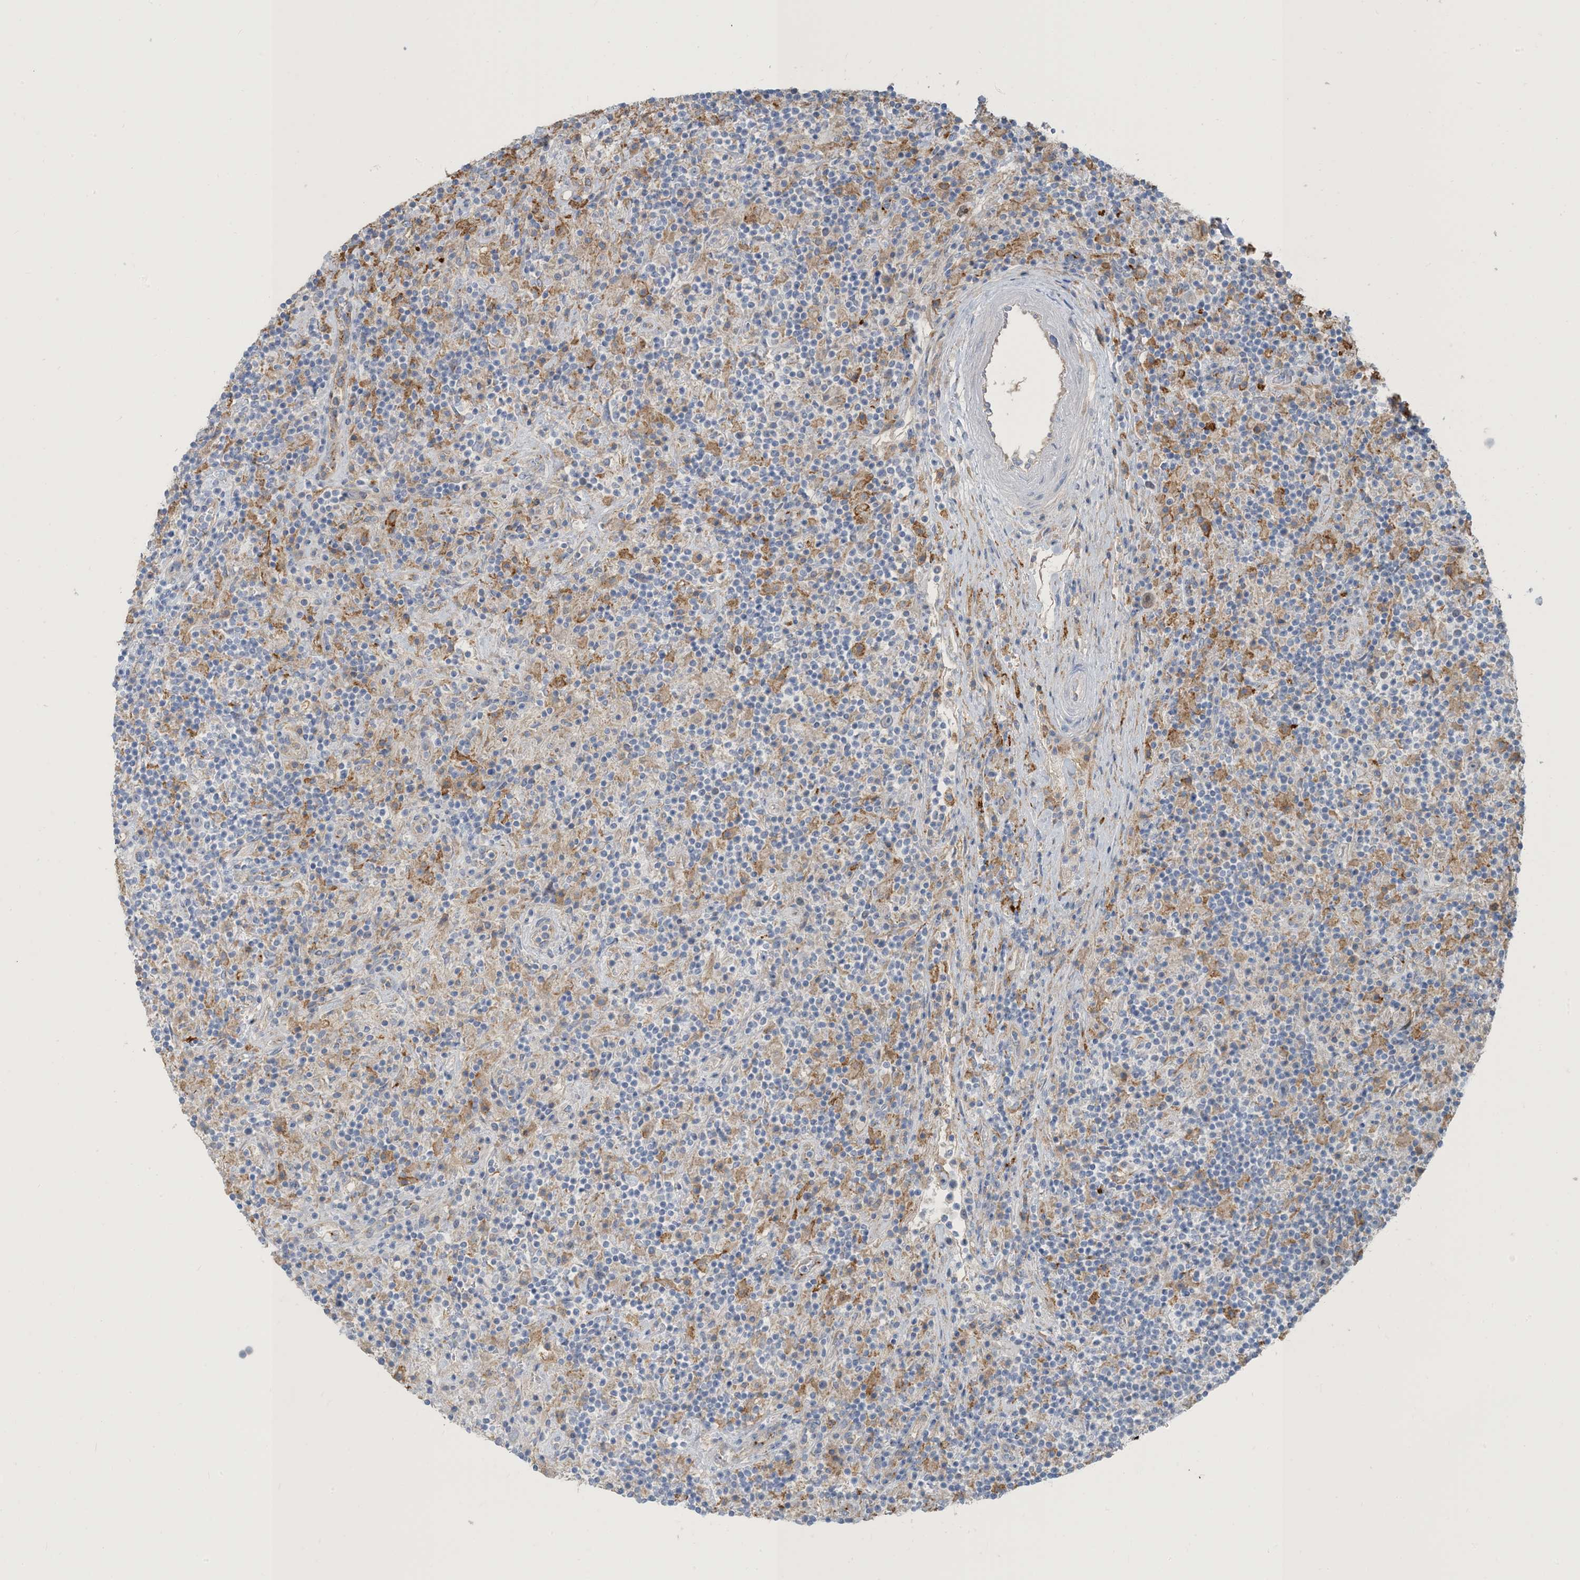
{"staining": {"intensity": "negative", "quantity": "none", "location": "none"}, "tissue": "lymphoma", "cell_type": "Tumor cells", "image_type": "cancer", "snomed": [{"axis": "morphology", "description": "Hodgkin's disease, NOS"}, {"axis": "topography", "description": "Lymph node"}], "caption": "Tumor cells are negative for brown protein staining in lymphoma.", "gene": "PEAR1", "patient": {"sex": "male", "age": 70}}